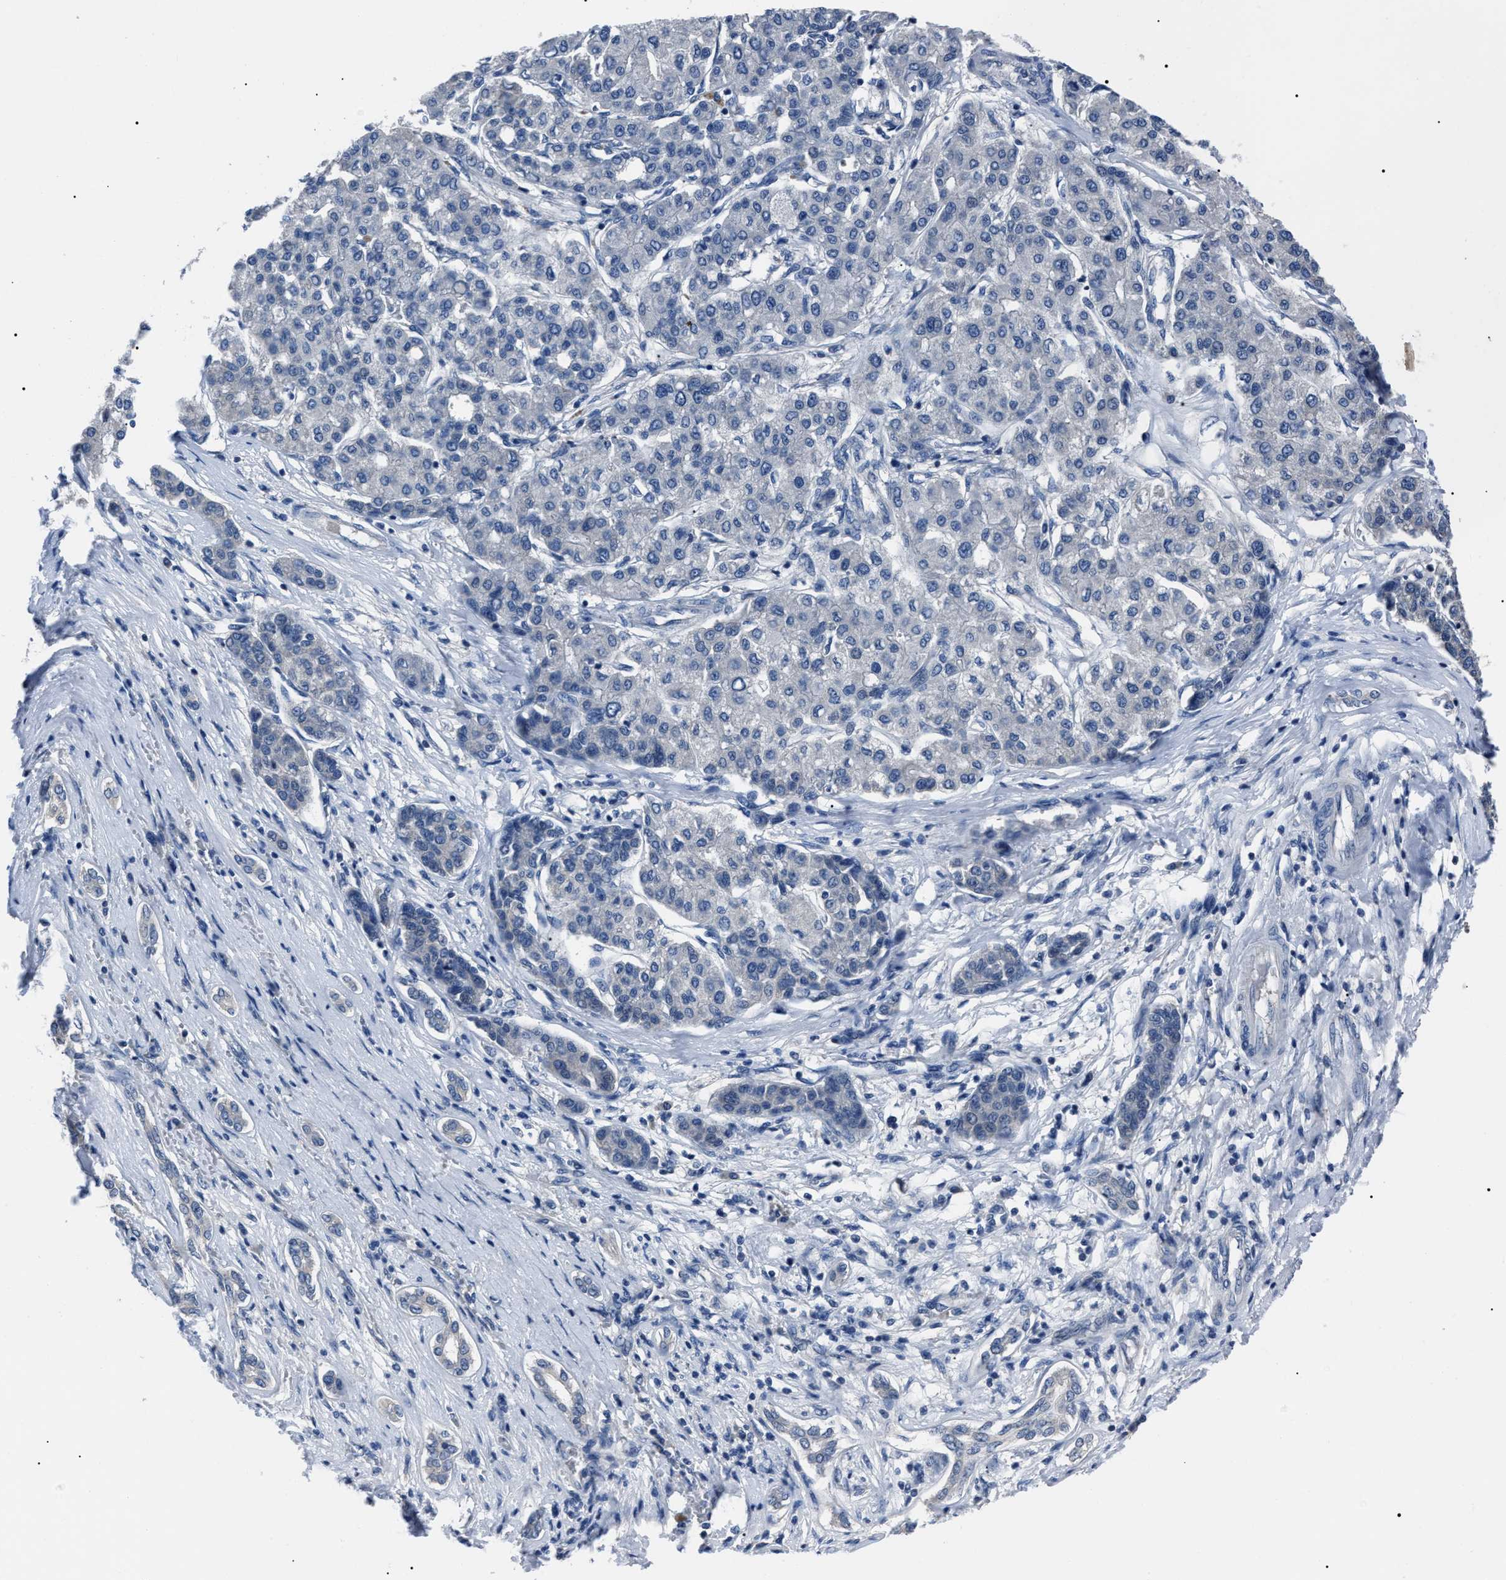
{"staining": {"intensity": "negative", "quantity": "none", "location": "none"}, "tissue": "liver cancer", "cell_type": "Tumor cells", "image_type": "cancer", "snomed": [{"axis": "morphology", "description": "Carcinoma, Hepatocellular, NOS"}, {"axis": "topography", "description": "Liver"}], "caption": "Hepatocellular carcinoma (liver) was stained to show a protein in brown. There is no significant expression in tumor cells.", "gene": "LRWD1", "patient": {"sex": "male", "age": 65}}